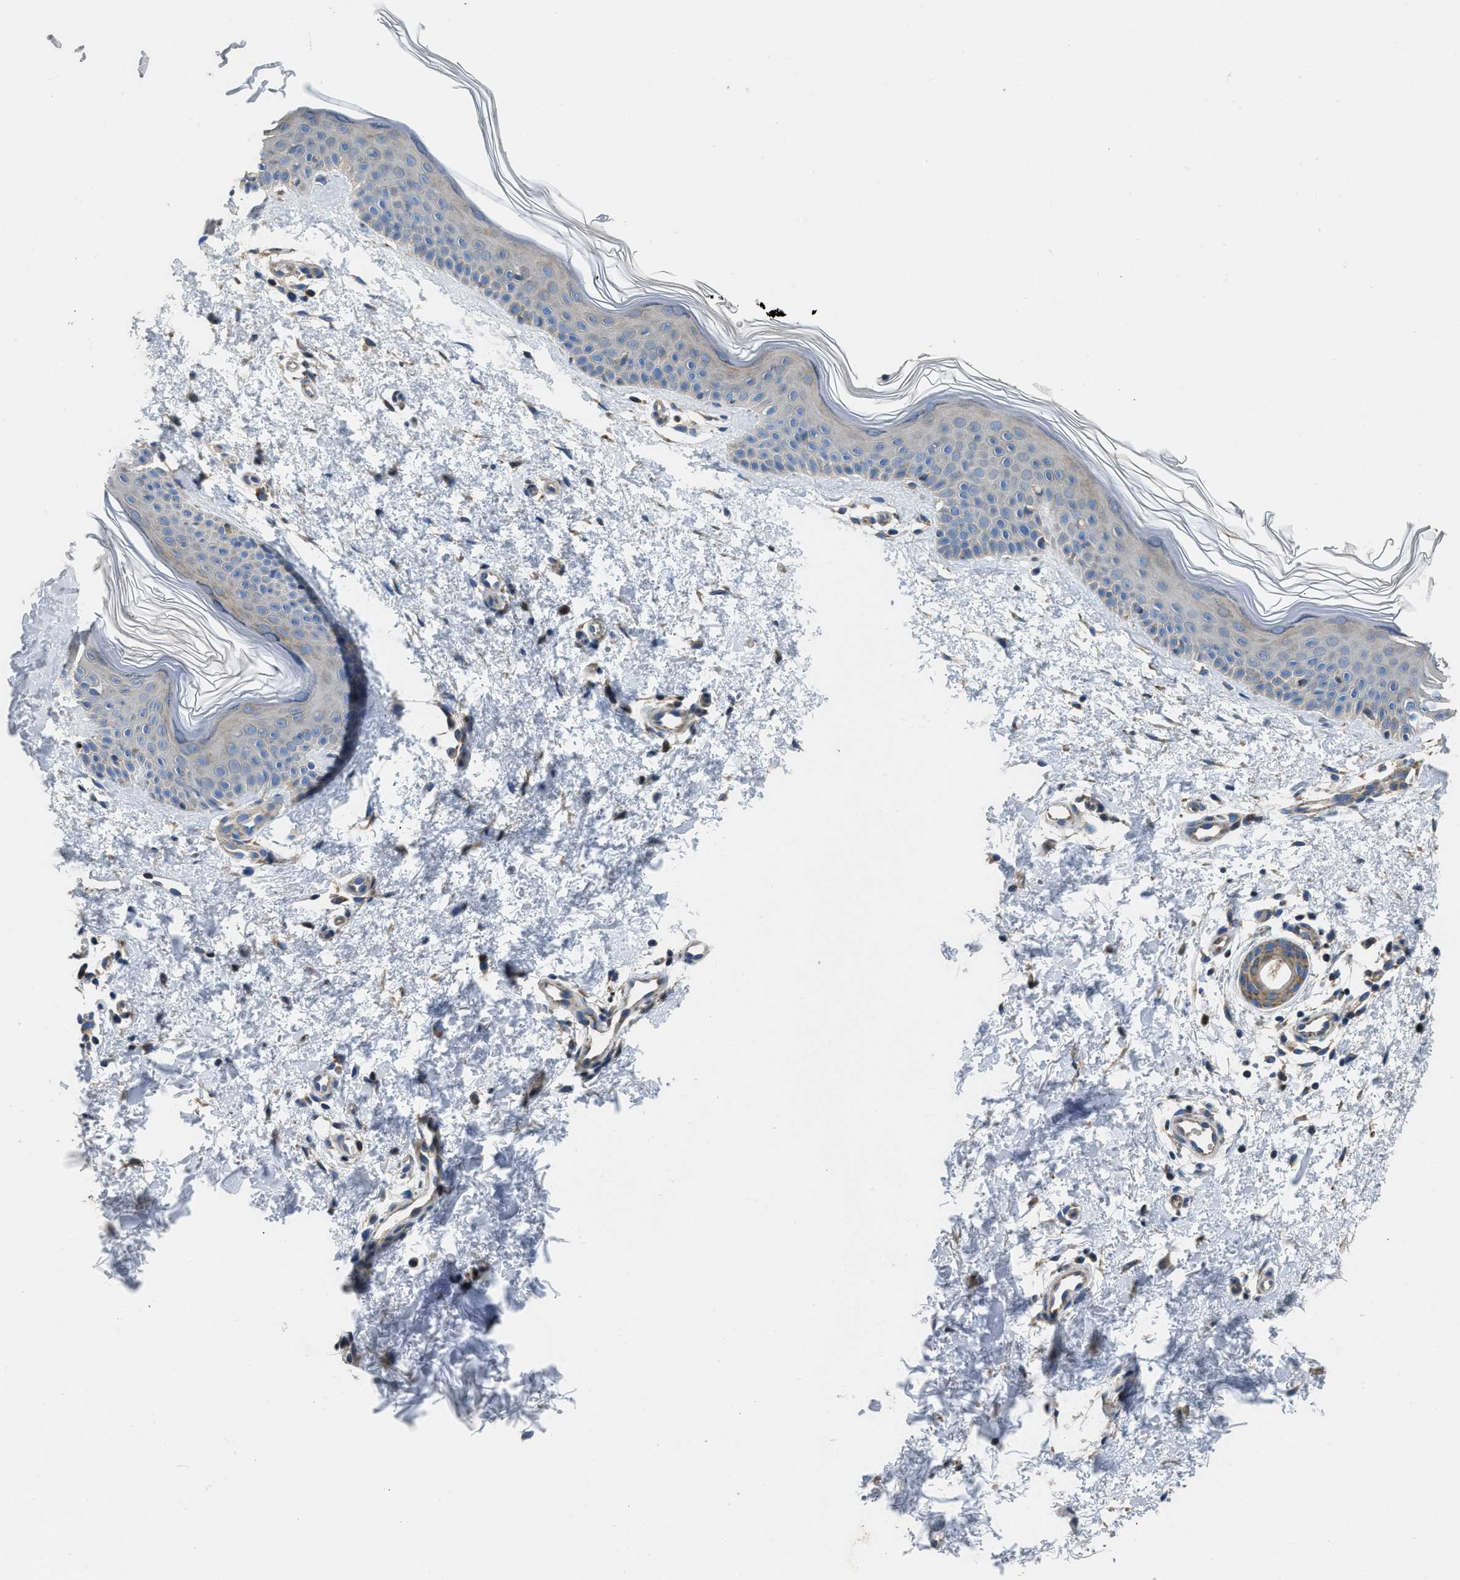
{"staining": {"intensity": "weak", "quantity": ">75%", "location": "cytoplasmic/membranous"}, "tissue": "skin", "cell_type": "Fibroblasts", "image_type": "normal", "snomed": [{"axis": "morphology", "description": "Normal tissue, NOS"}, {"axis": "morphology", "description": "Malignant melanoma, NOS"}, {"axis": "topography", "description": "Skin"}], "caption": "Immunohistochemical staining of benign skin demonstrates weak cytoplasmic/membranous protein expression in about >75% of fibroblasts.", "gene": "TMEM150A", "patient": {"sex": "male", "age": 83}}